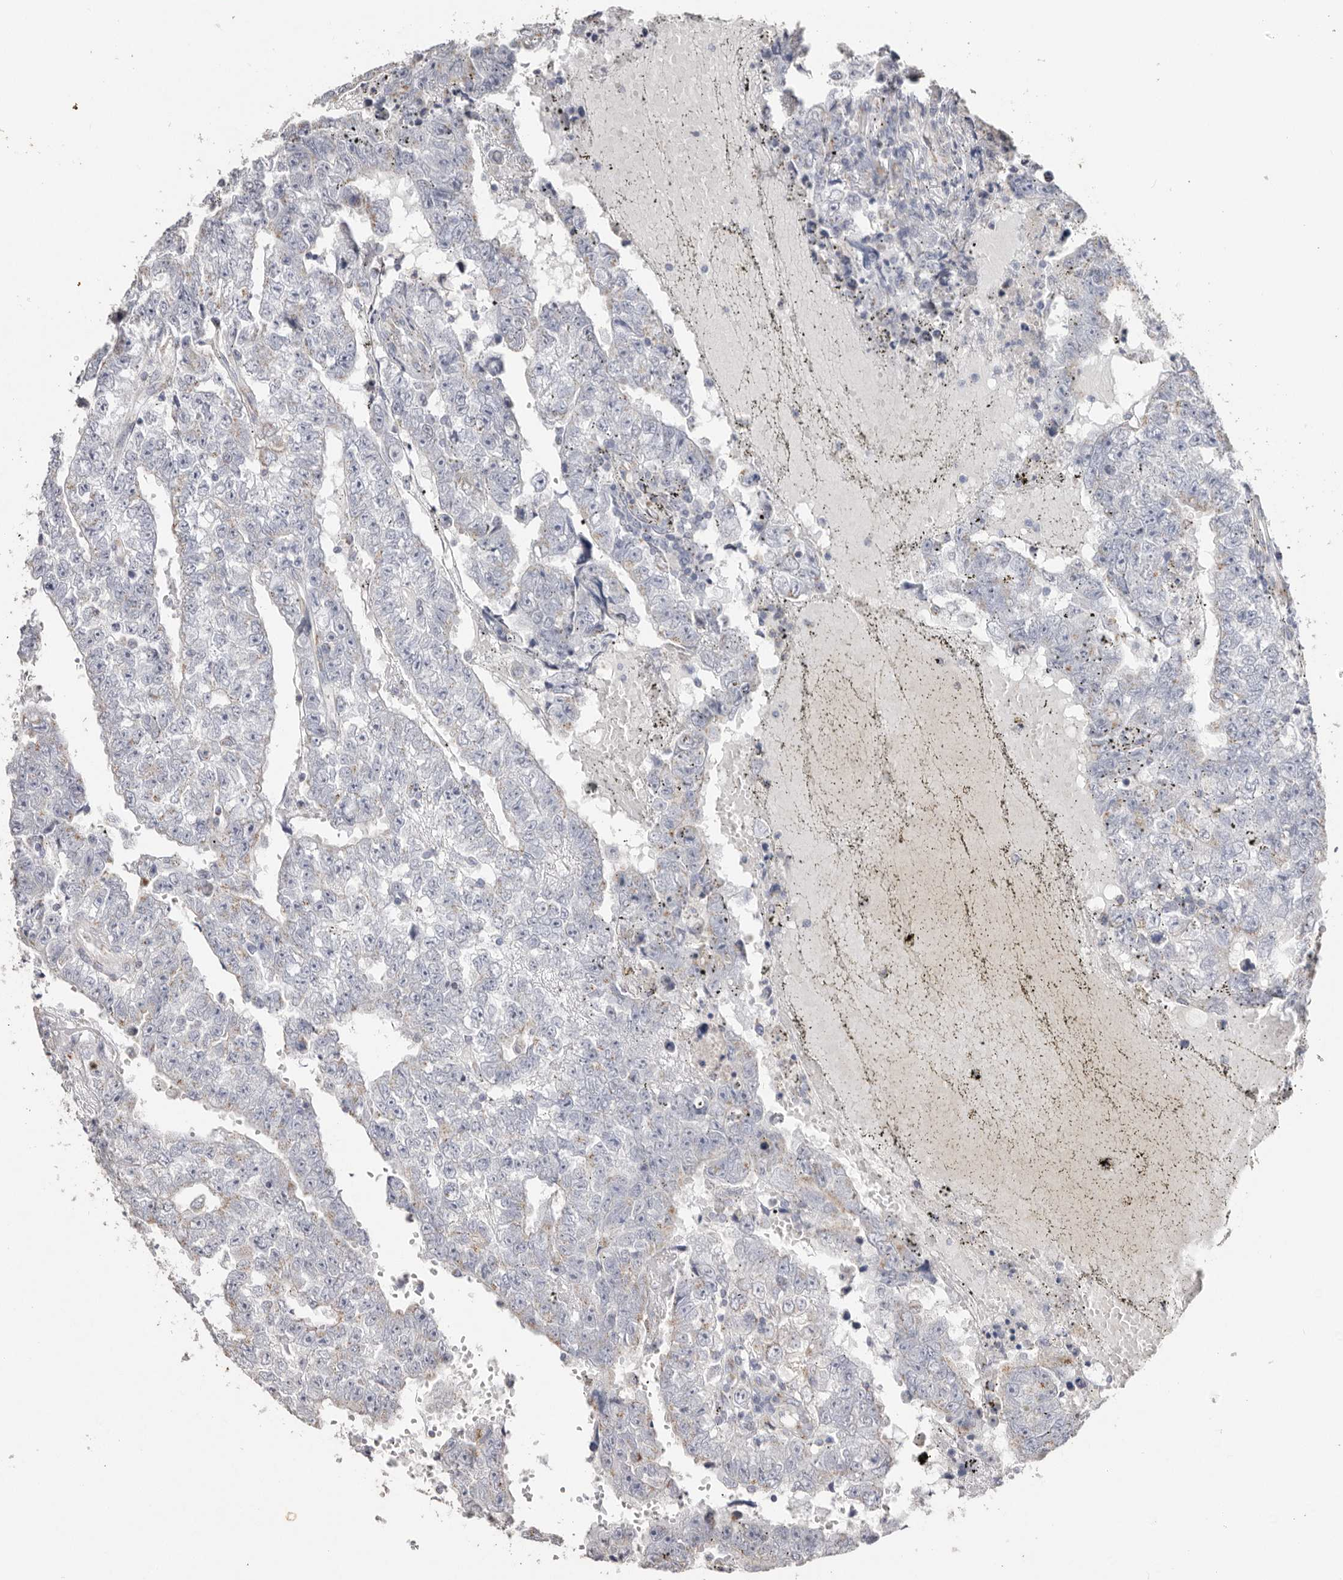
{"staining": {"intensity": "negative", "quantity": "none", "location": "none"}, "tissue": "testis cancer", "cell_type": "Tumor cells", "image_type": "cancer", "snomed": [{"axis": "morphology", "description": "Carcinoma, Embryonal, NOS"}, {"axis": "topography", "description": "Testis"}], "caption": "Immunohistochemistry (IHC) histopathology image of neoplastic tissue: human embryonal carcinoma (testis) stained with DAB (3,3'-diaminobenzidine) demonstrates no significant protein expression in tumor cells.", "gene": "LGALS7B", "patient": {"sex": "male", "age": 25}}